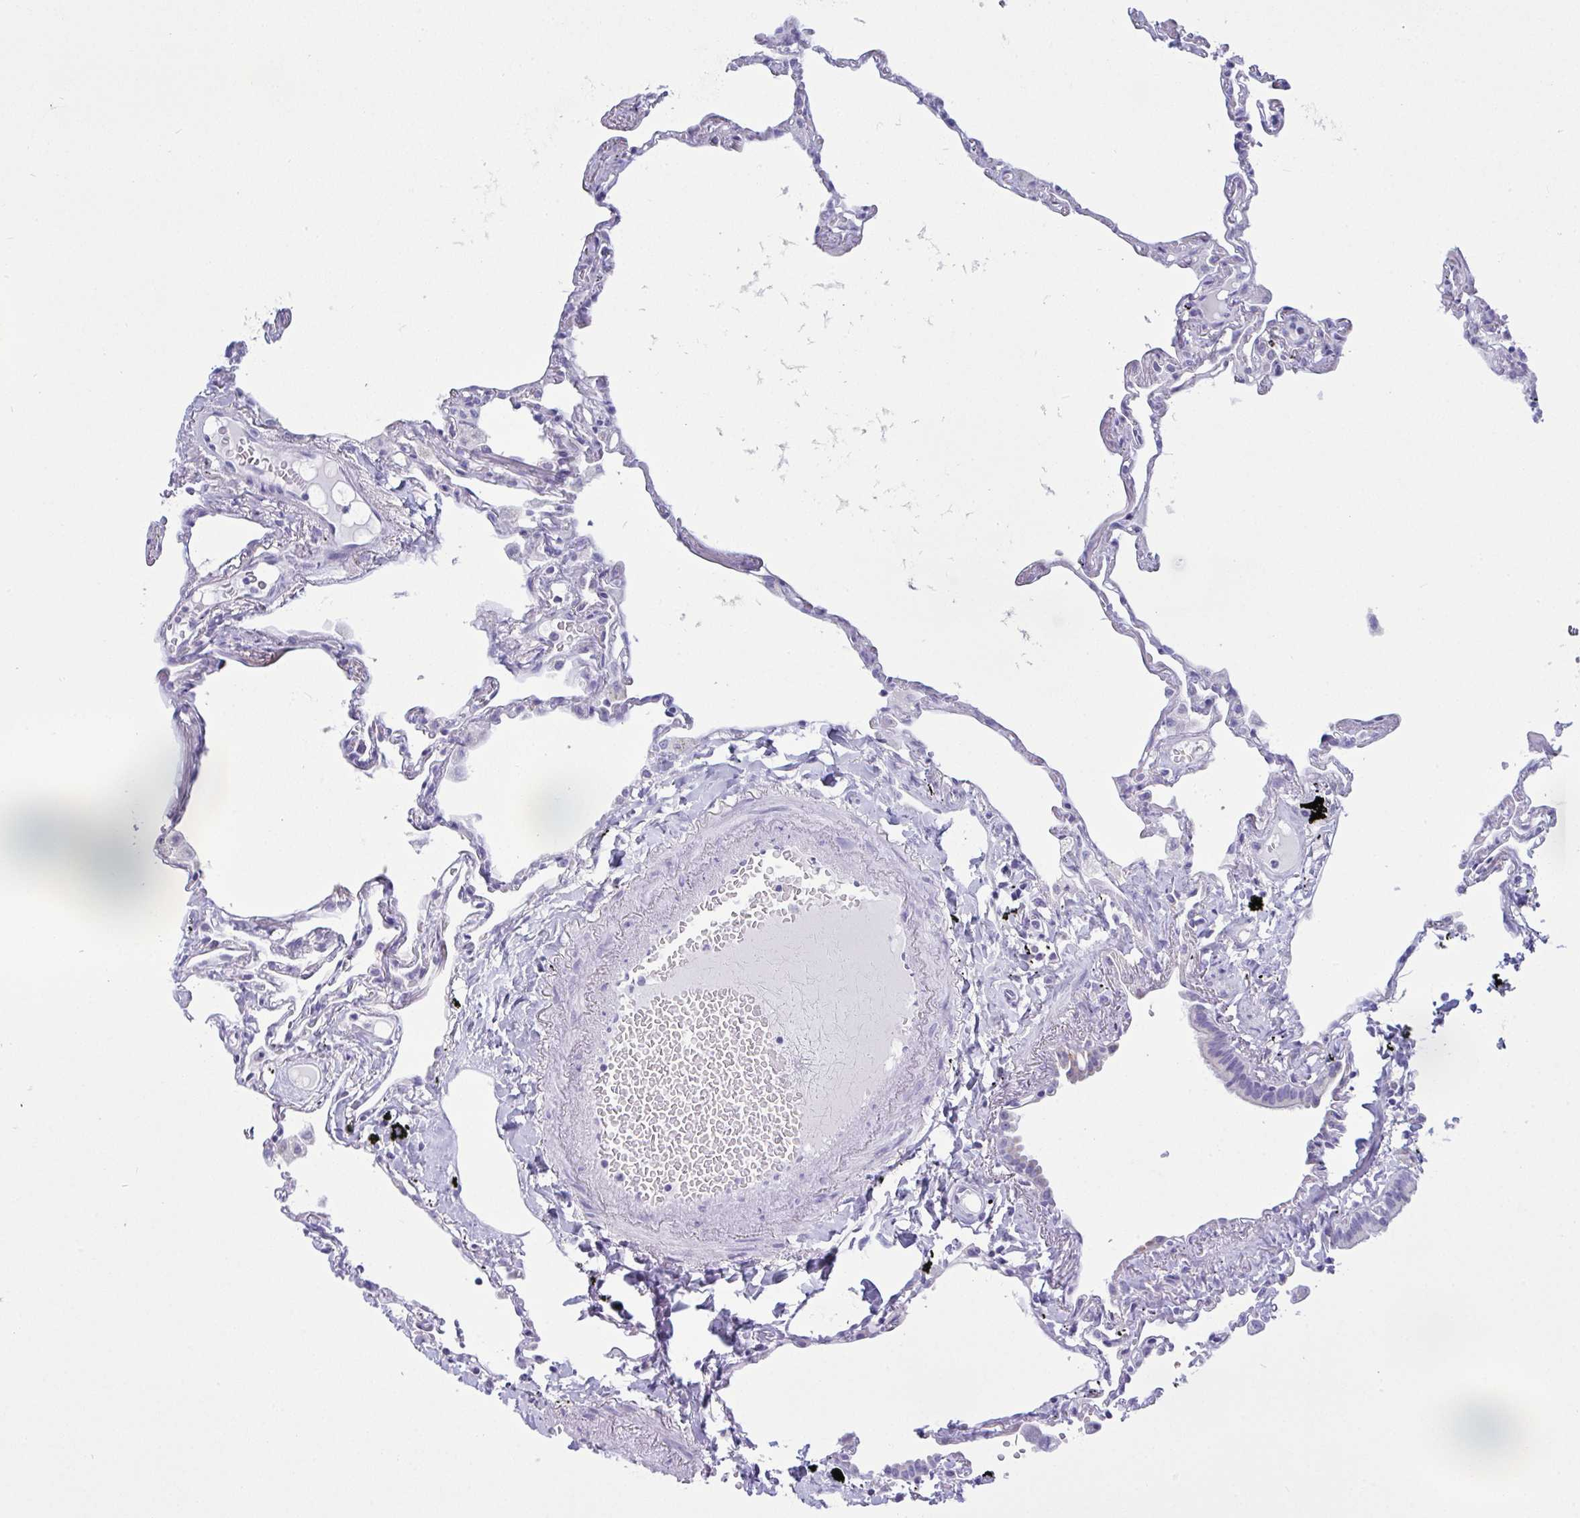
{"staining": {"intensity": "negative", "quantity": "none", "location": "none"}, "tissue": "lung", "cell_type": "Alveolar cells", "image_type": "normal", "snomed": [{"axis": "morphology", "description": "Normal tissue, NOS"}, {"axis": "topography", "description": "Lung"}], "caption": "A high-resolution photomicrograph shows IHC staining of normal lung, which shows no significant positivity in alveolar cells.", "gene": "BBS1", "patient": {"sex": "female", "age": 67}}